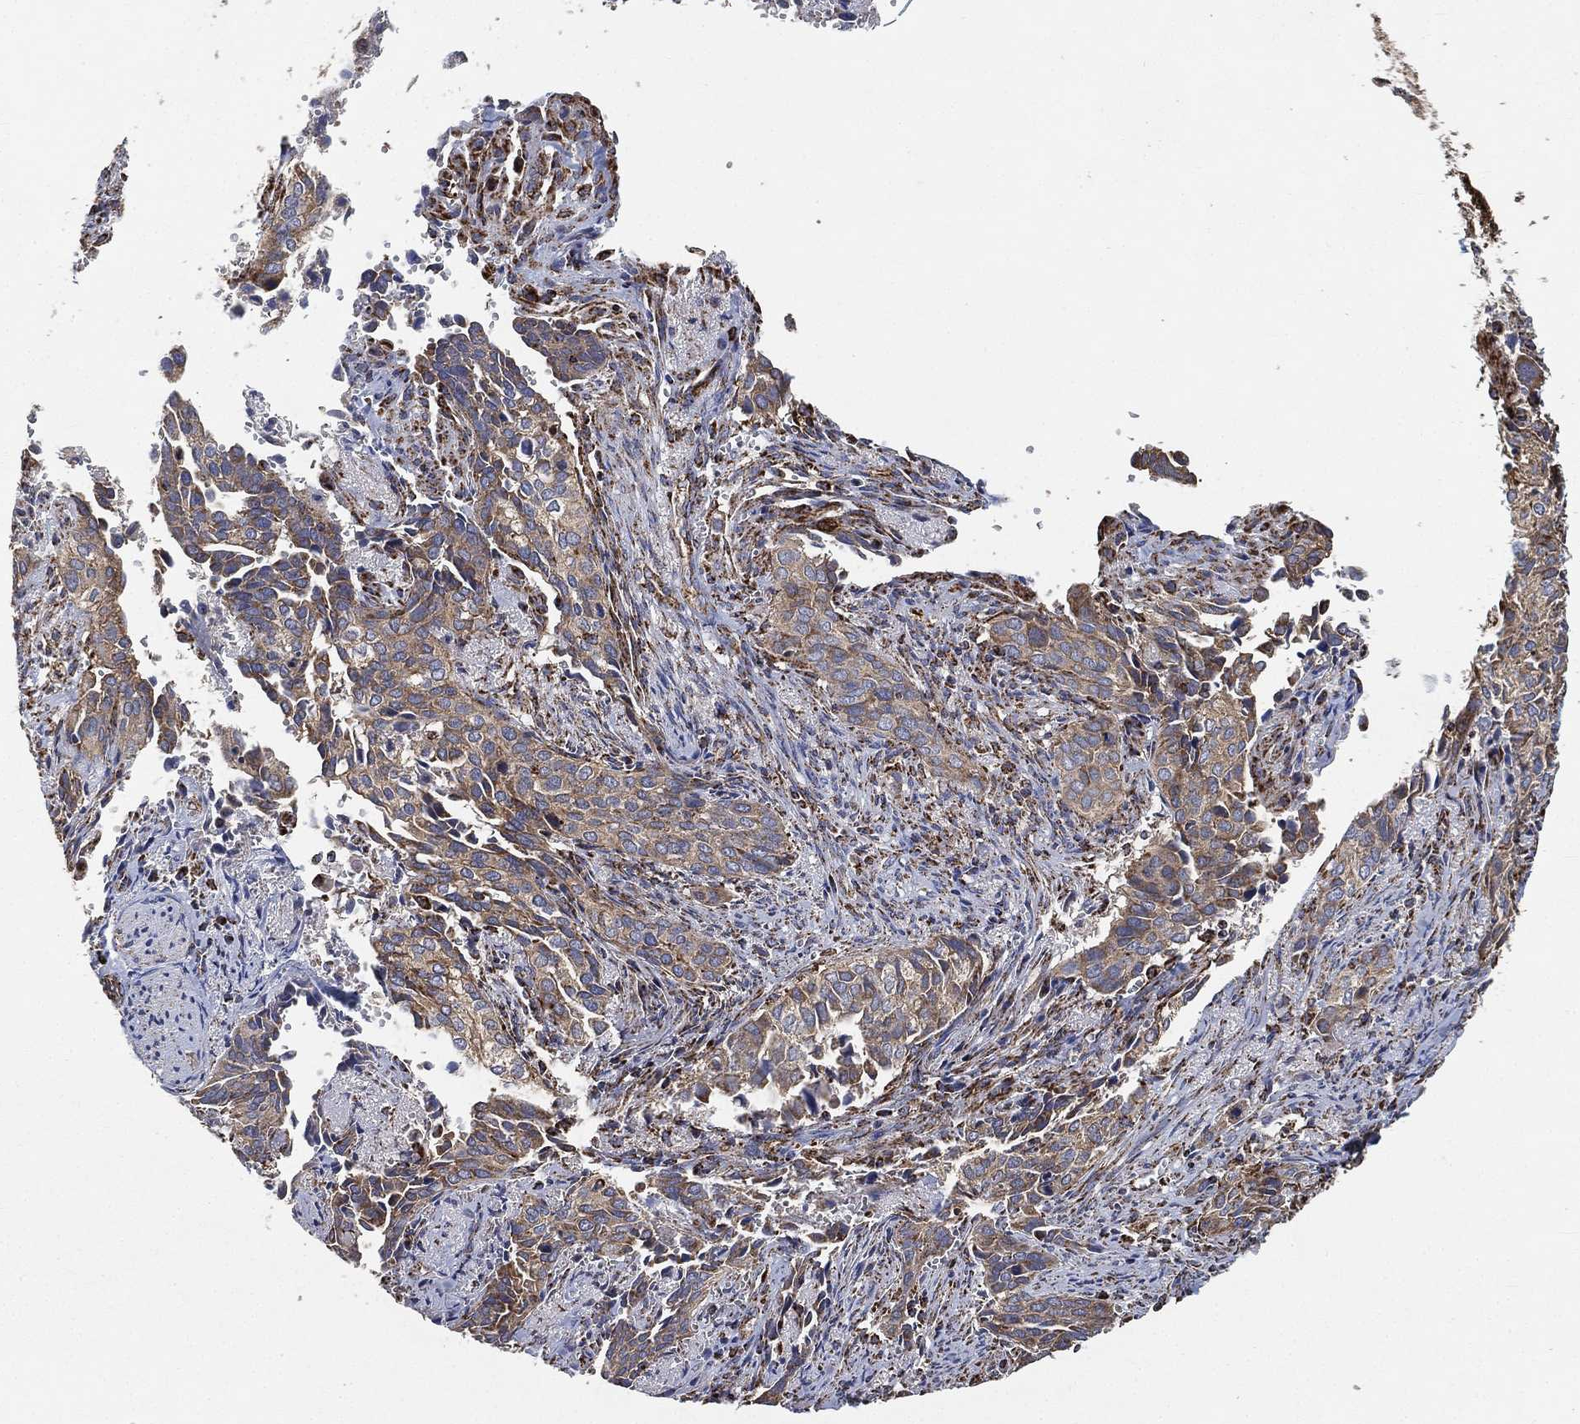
{"staining": {"intensity": "weak", "quantity": ">75%", "location": "cytoplasmic/membranous"}, "tissue": "cervical cancer", "cell_type": "Tumor cells", "image_type": "cancer", "snomed": [{"axis": "morphology", "description": "Squamous cell carcinoma, NOS"}, {"axis": "topography", "description": "Cervix"}], "caption": "Cervical cancer was stained to show a protein in brown. There is low levels of weak cytoplasmic/membranous staining in approximately >75% of tumor cells. Nuclei are stained in blue.", "gene": "SLC38A7", "patient": {"sex": "female", "age": 29}}